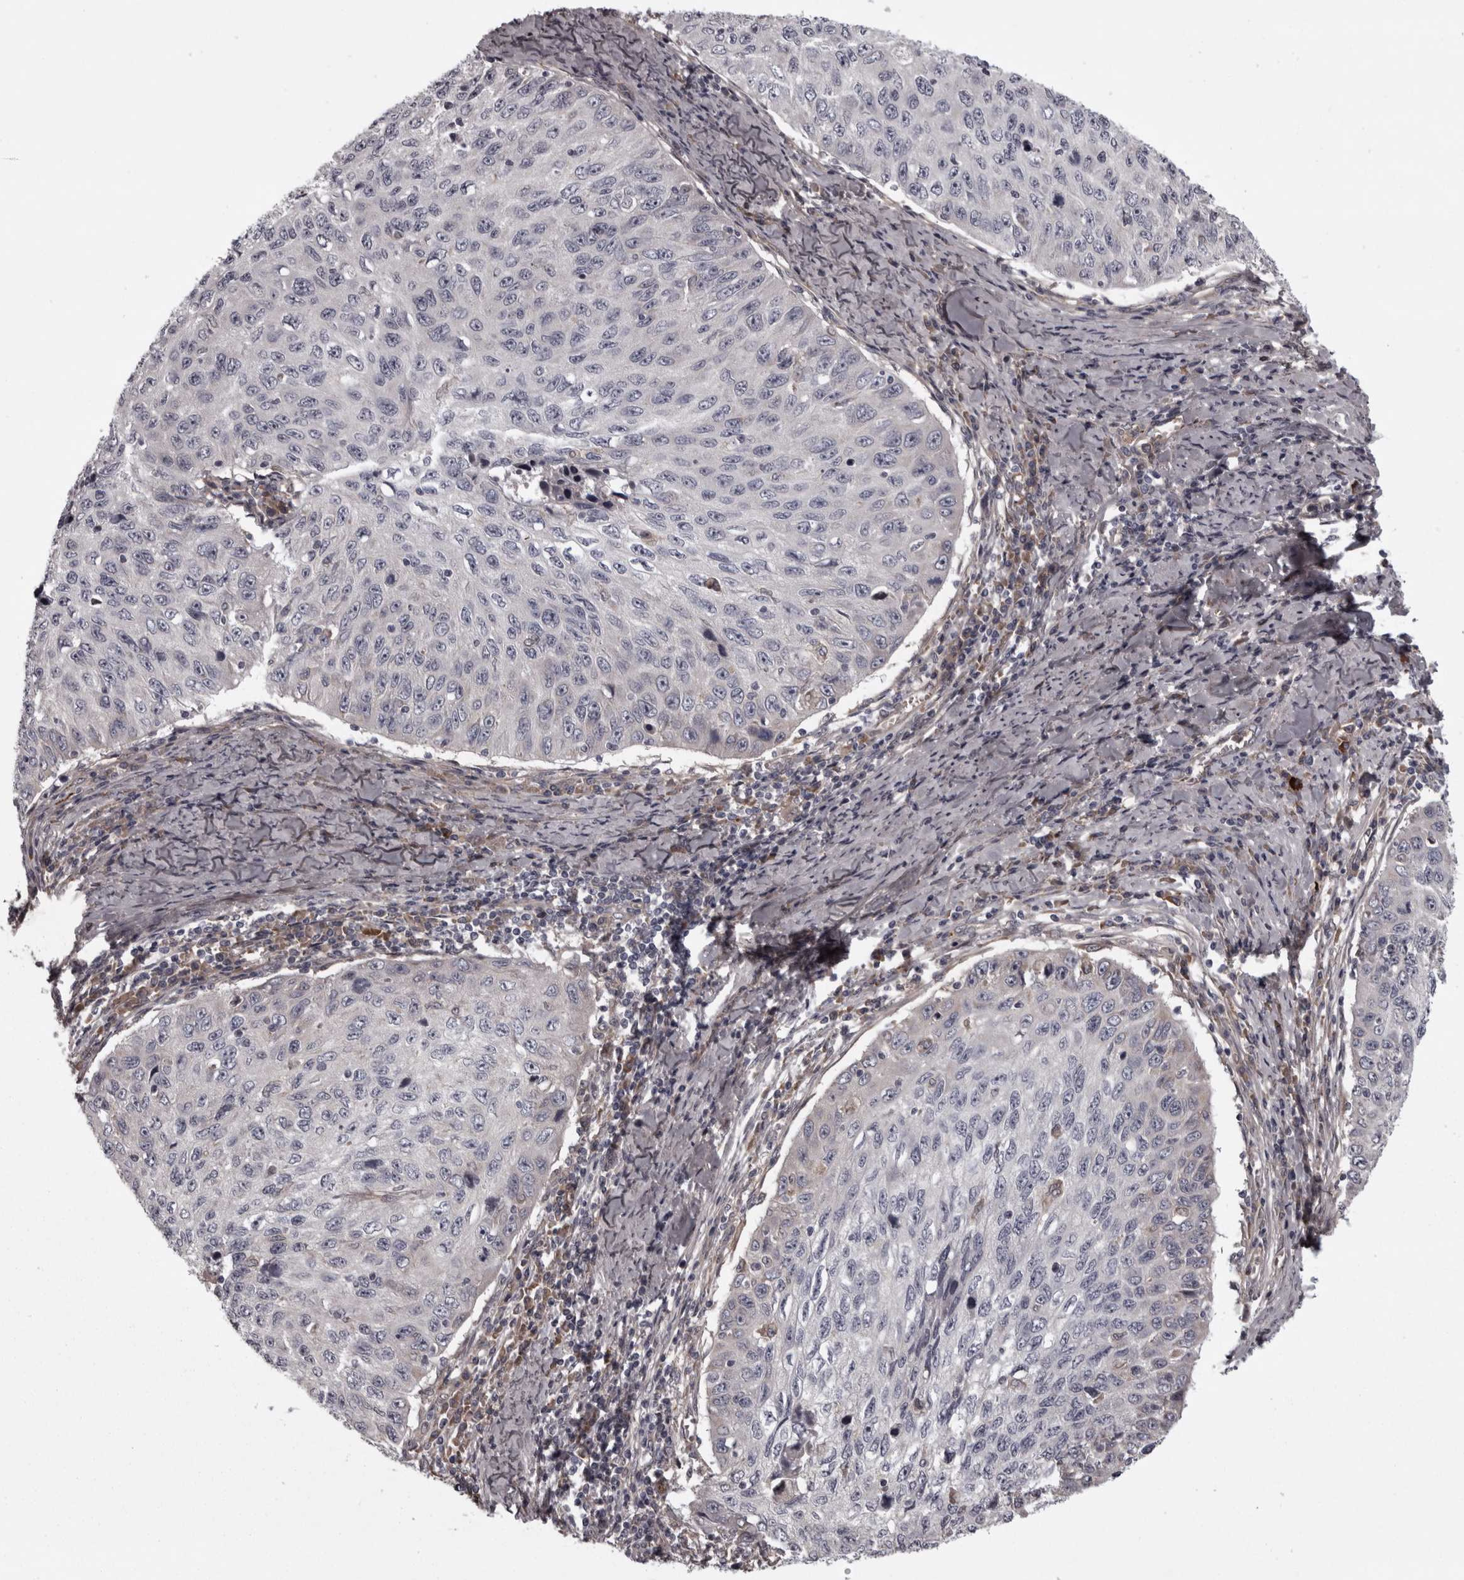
{"staining": {"intensity": "negative", "quantity": "none", "location": "none"}, "tissue": "cervical cancer", "cell_type": "Tumor cells", "image_type": "cancer", "snomed": [{"axis": "morphology", "description": "Squamous cell carcinoma, NOS"}, {"axis": "topography", "description": "Cervix"}], "caption": "Cervical cancer was stained to show a protein in brown. There is no significant staining in tumor cells.", "gene": "RSU1", "patient": {"sex": "female", "age": 53}}